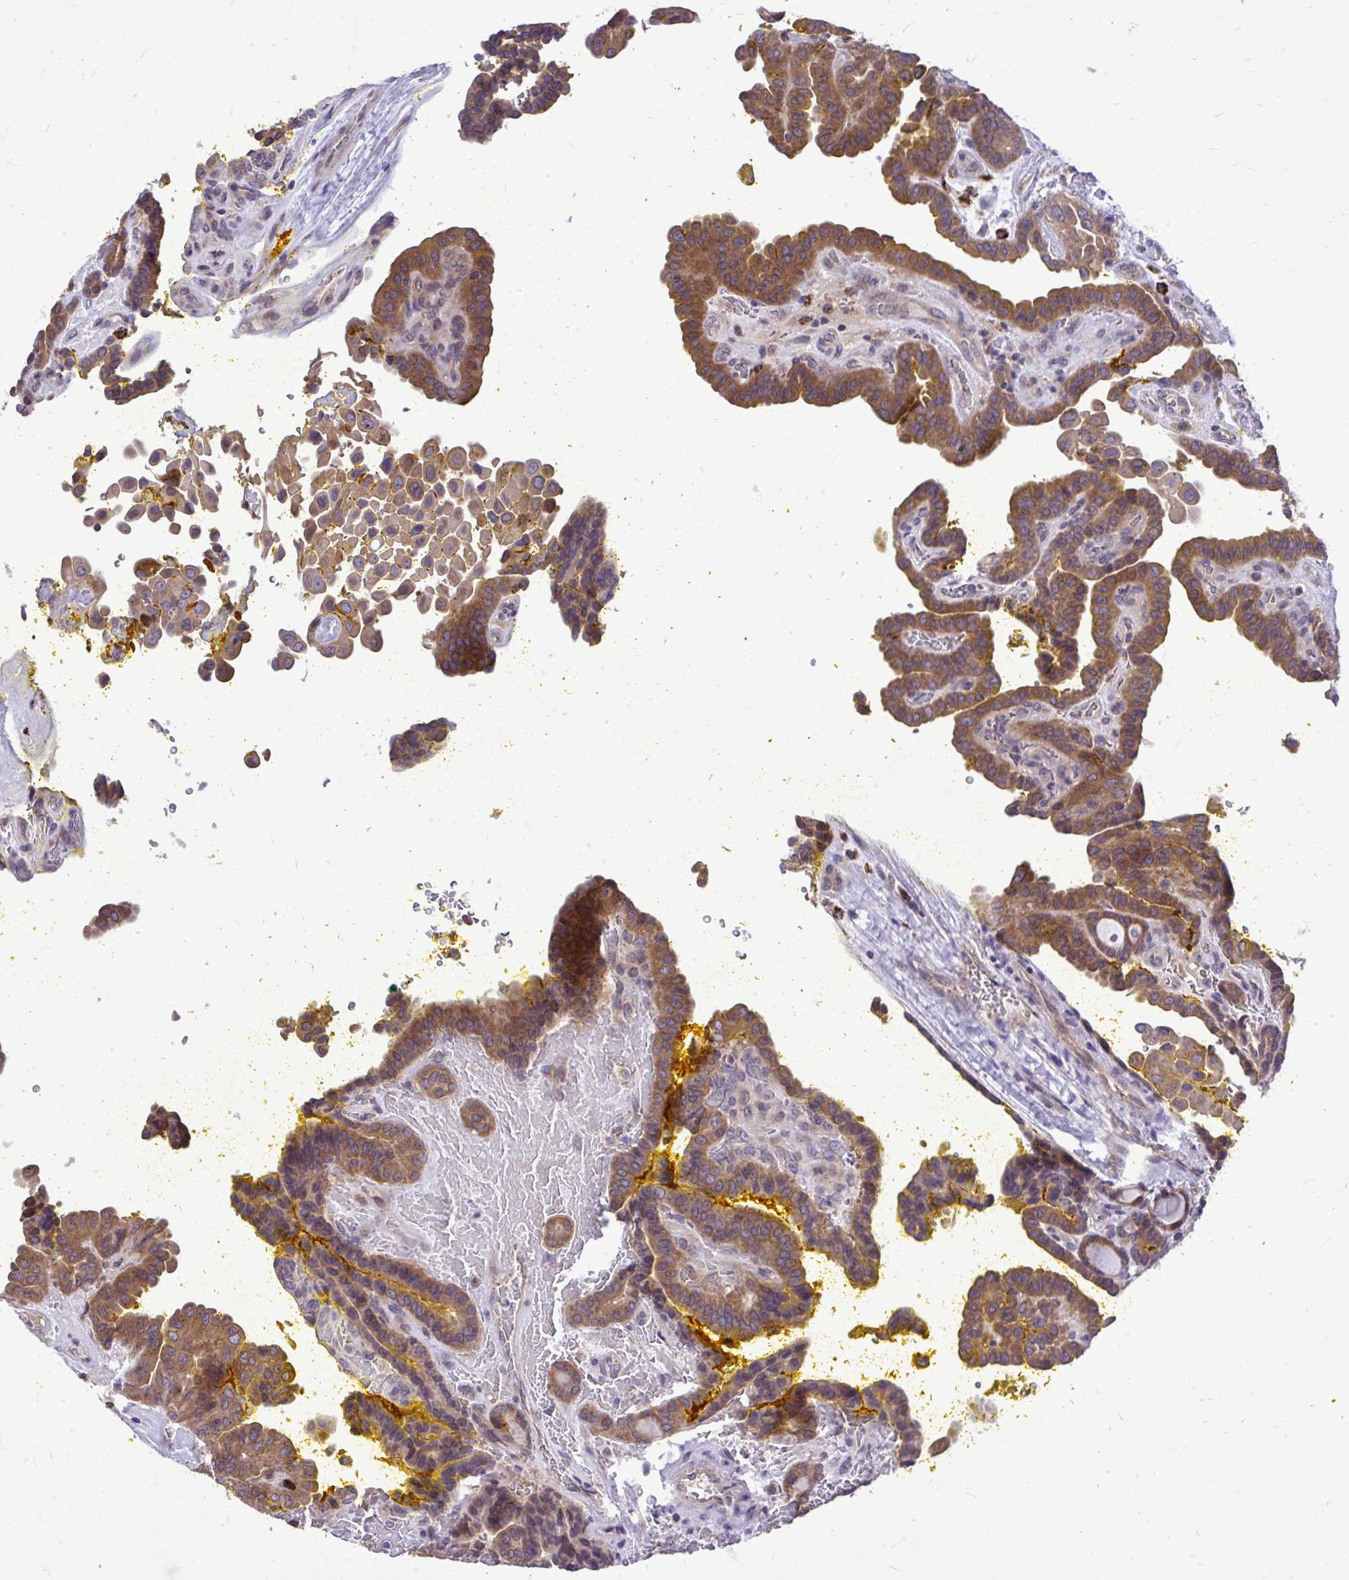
{"staining": {"intensity": "moderate", "quantity": ">75%", "location": "cytoplasmic/membranous"}, "tissue": "thyroid cancer", "cell_type": "Tumor cells", "image_type": "cancer", "snomed": [{"axis": "morphology", "description": "Papillary adenocarcinoma, NOS"}, {"axis": "topography", "description": "Thyroid gland"}], "caption": "Immunohistochemistry photomicrograph of neoplastic tissue: human thyroid cancer (papillary adenocarcinoma) stained using immunohistochemistry demonstrates medium levels of moderate protein expression localized specifically in the cytoplasmic/membranous of tumor cells, appearing as a cytoplasmic/membranous brown color.", "gene": "CEACAM18", "patient": {"sex": "male", "age": 87}}